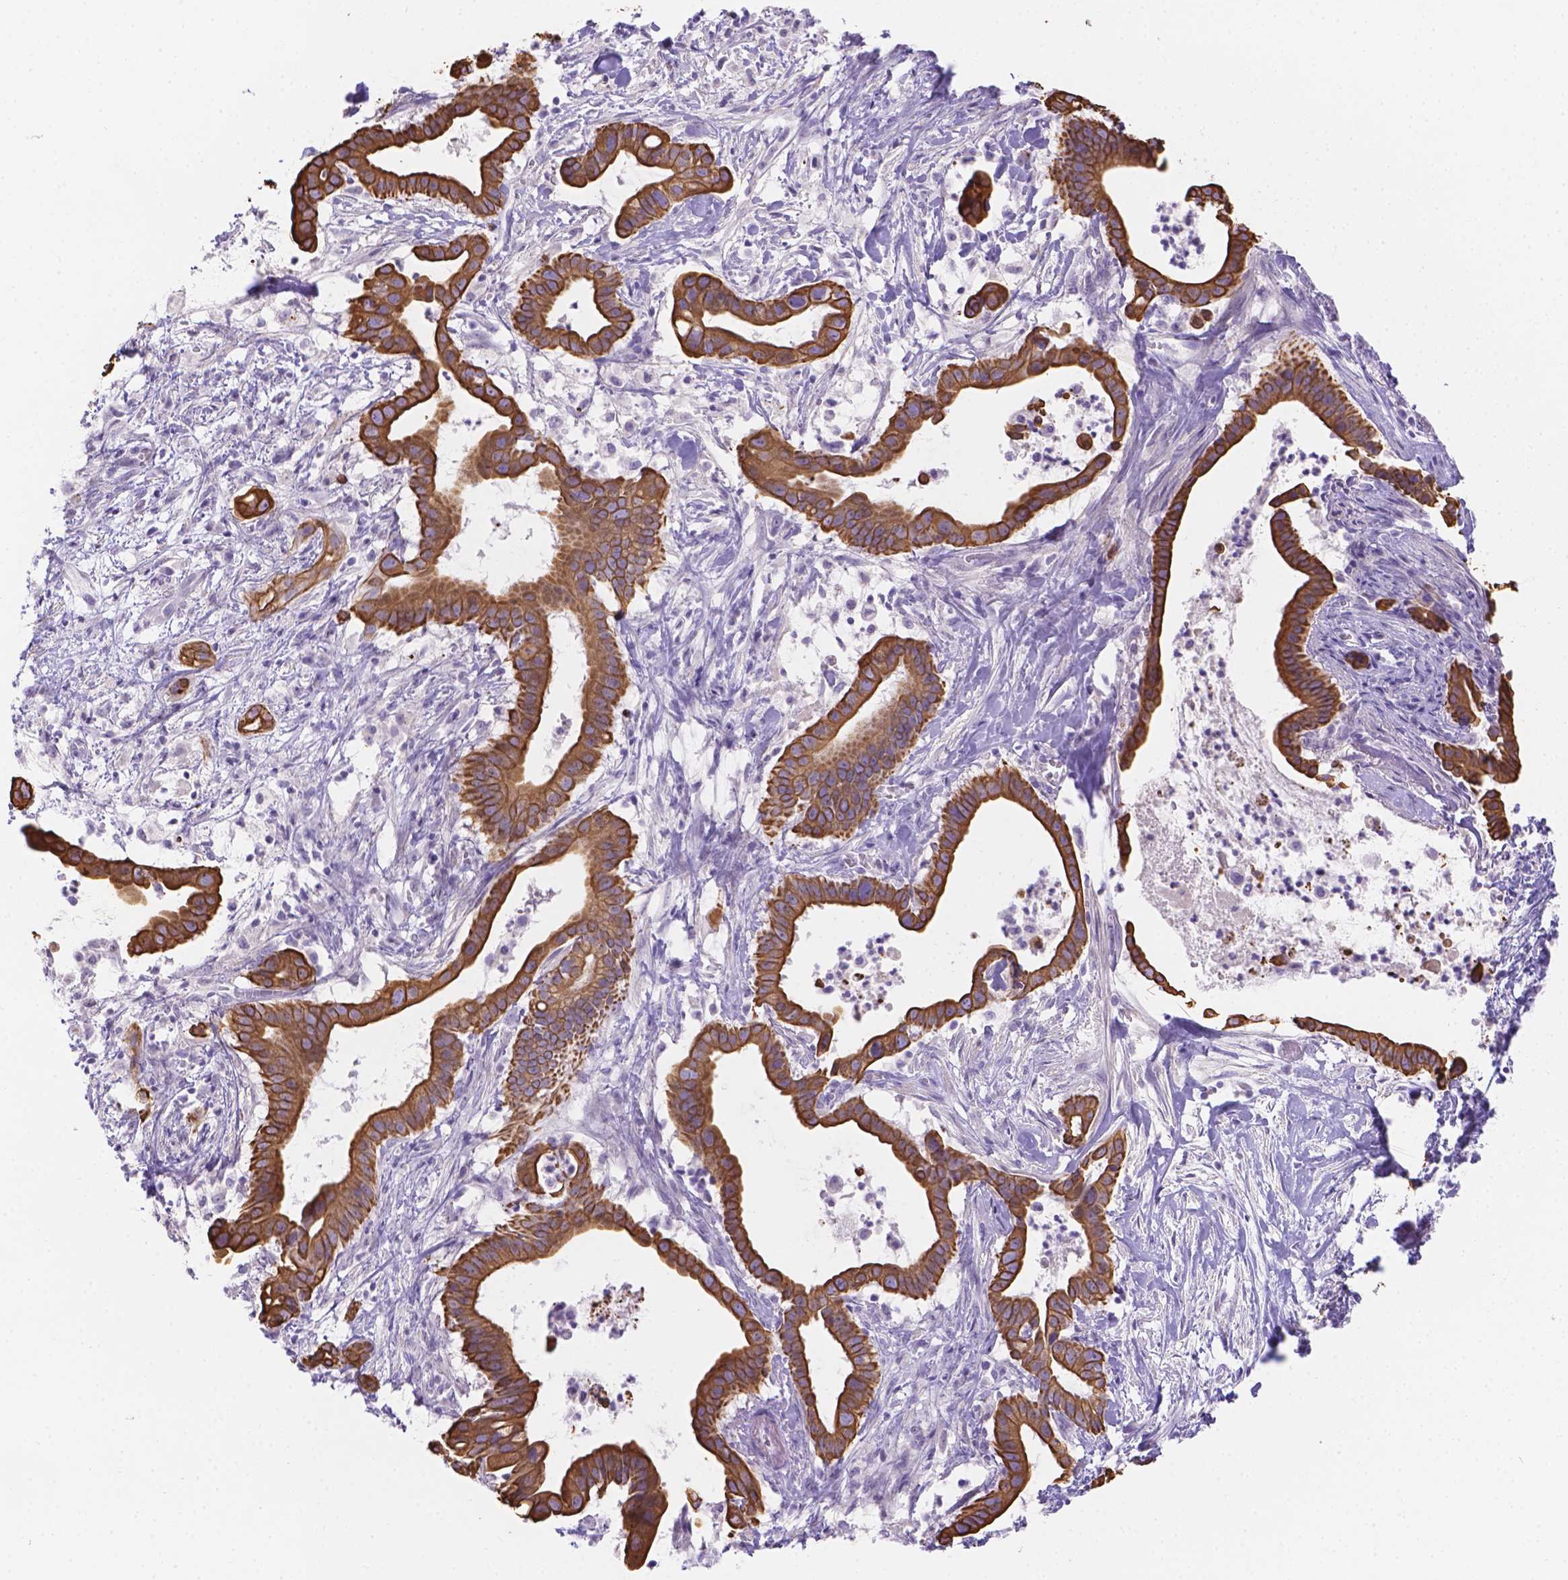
{"staining": {"intensity": "strong", "quantity": ">75%", "location": "cytoplasmic/membranous"}, "tissue": "pancreatic cancer", "cell_type": "Tumor cells", "image_type": "cancer", "snomed": [{"axis": "morphology", "description": "Adenocarcinoma, NOS"}, {"axis": "topography", "description": "Pancreas"}], "caption": "This histopathology image shows pancreatic cancer stained with IHC to label a protein in brown. The cytoplasmic/membranous of tumor cells show strong positivity for the protein. Nuclei are counter-stained blue.", "gene": "DMWD", "patient": {"sex": "male", "age": 61}}